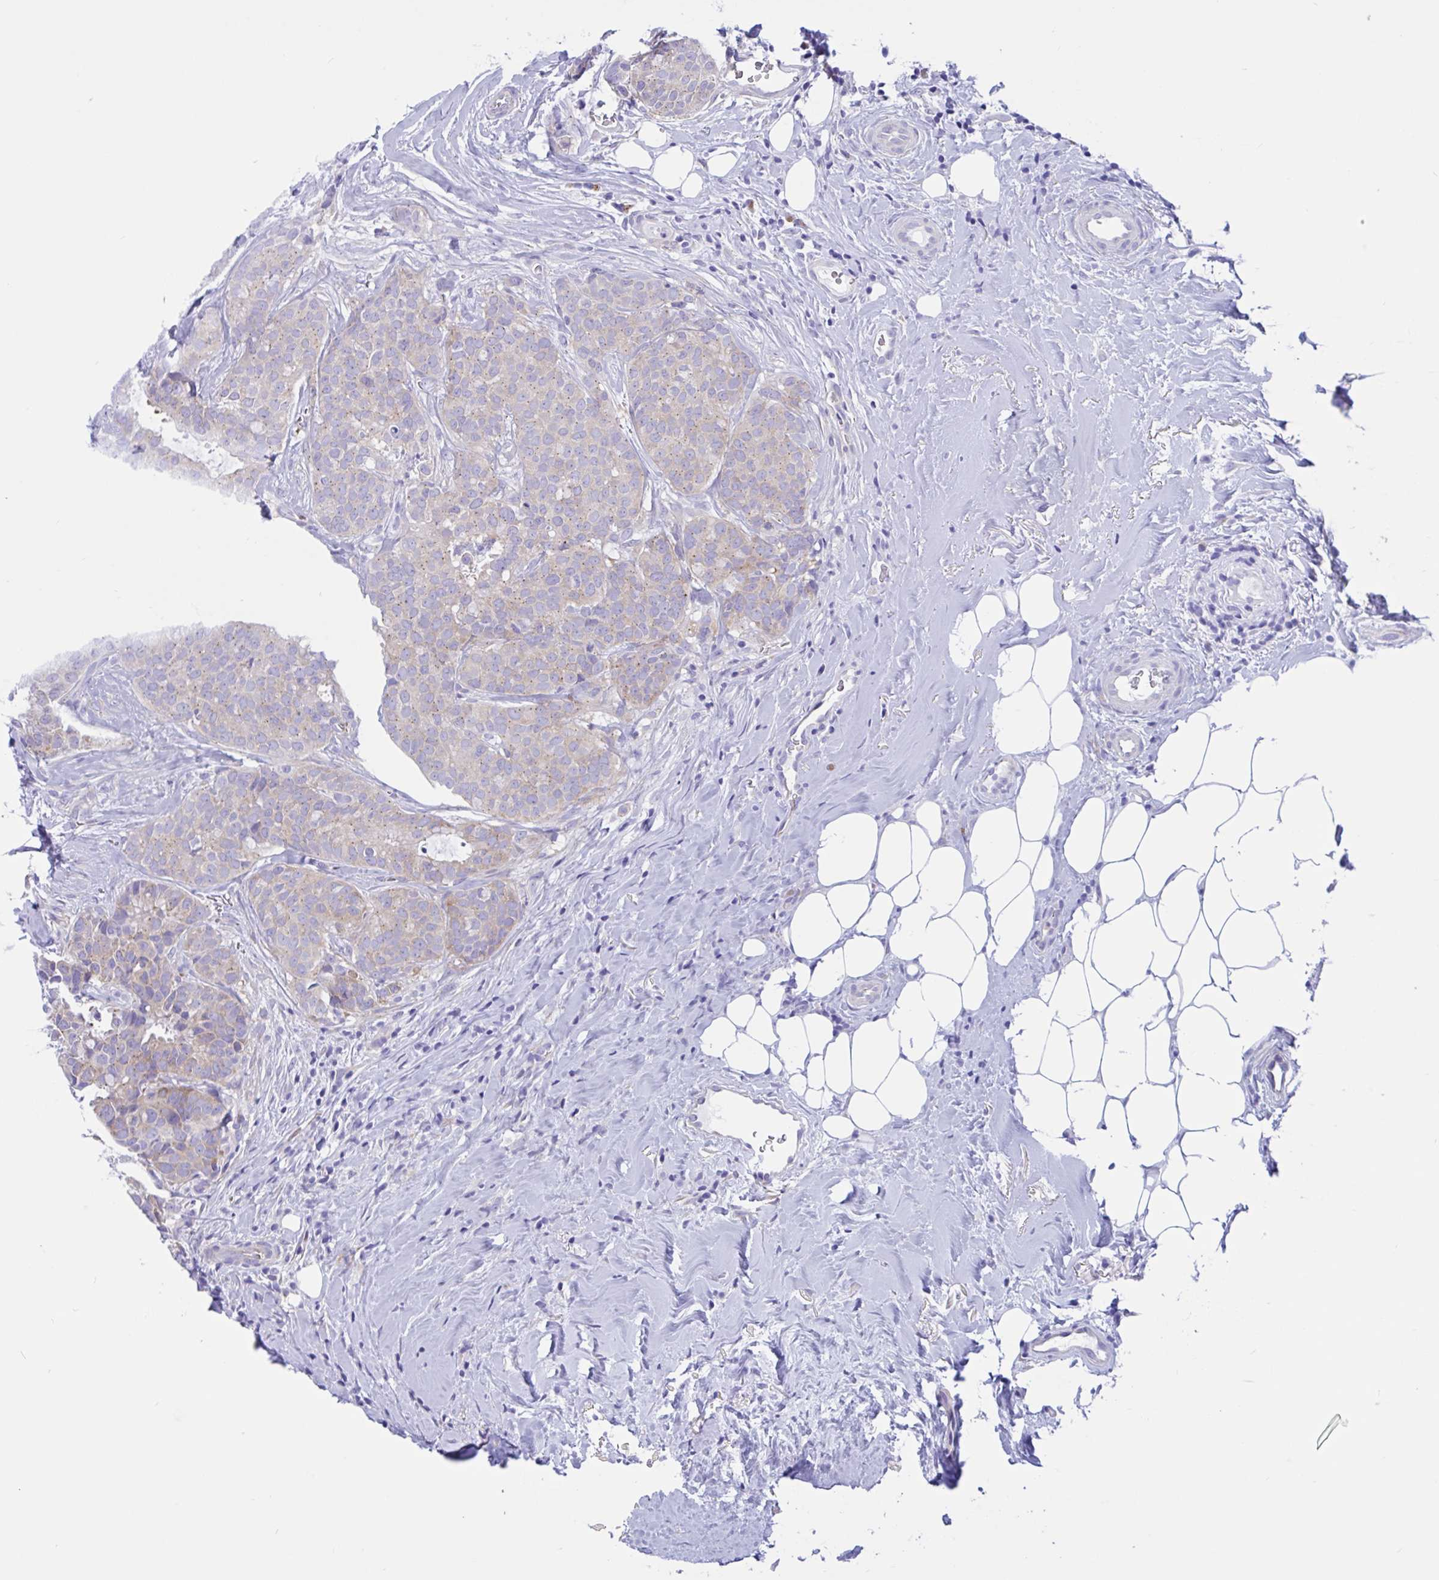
{"staining": {"intensity": "weak", "quantity": "25%-75%", "location": "cytoplasmic/membranous"}, "tissue": "breast cancer", "cell_type": "Tumor cells", "image_type": "cancer", "snomed": [{"axis": "morphology", "description": "Duct carcinoma"}, {"axis": "topography", "description": "Breast"}], "caption": "IHC photomicrograph of neoplastic tissue: invasive ductal carcinoma (breast) stained using immunohistochemistry shows low levels of weak protein expression localized specifically in the cytoplasmic/membranous of tumor cells, appearing as a cytoplasmic/membranous brown color.", "gene": "RNASE3", "patient": {"sex": "female", "age": 84}}